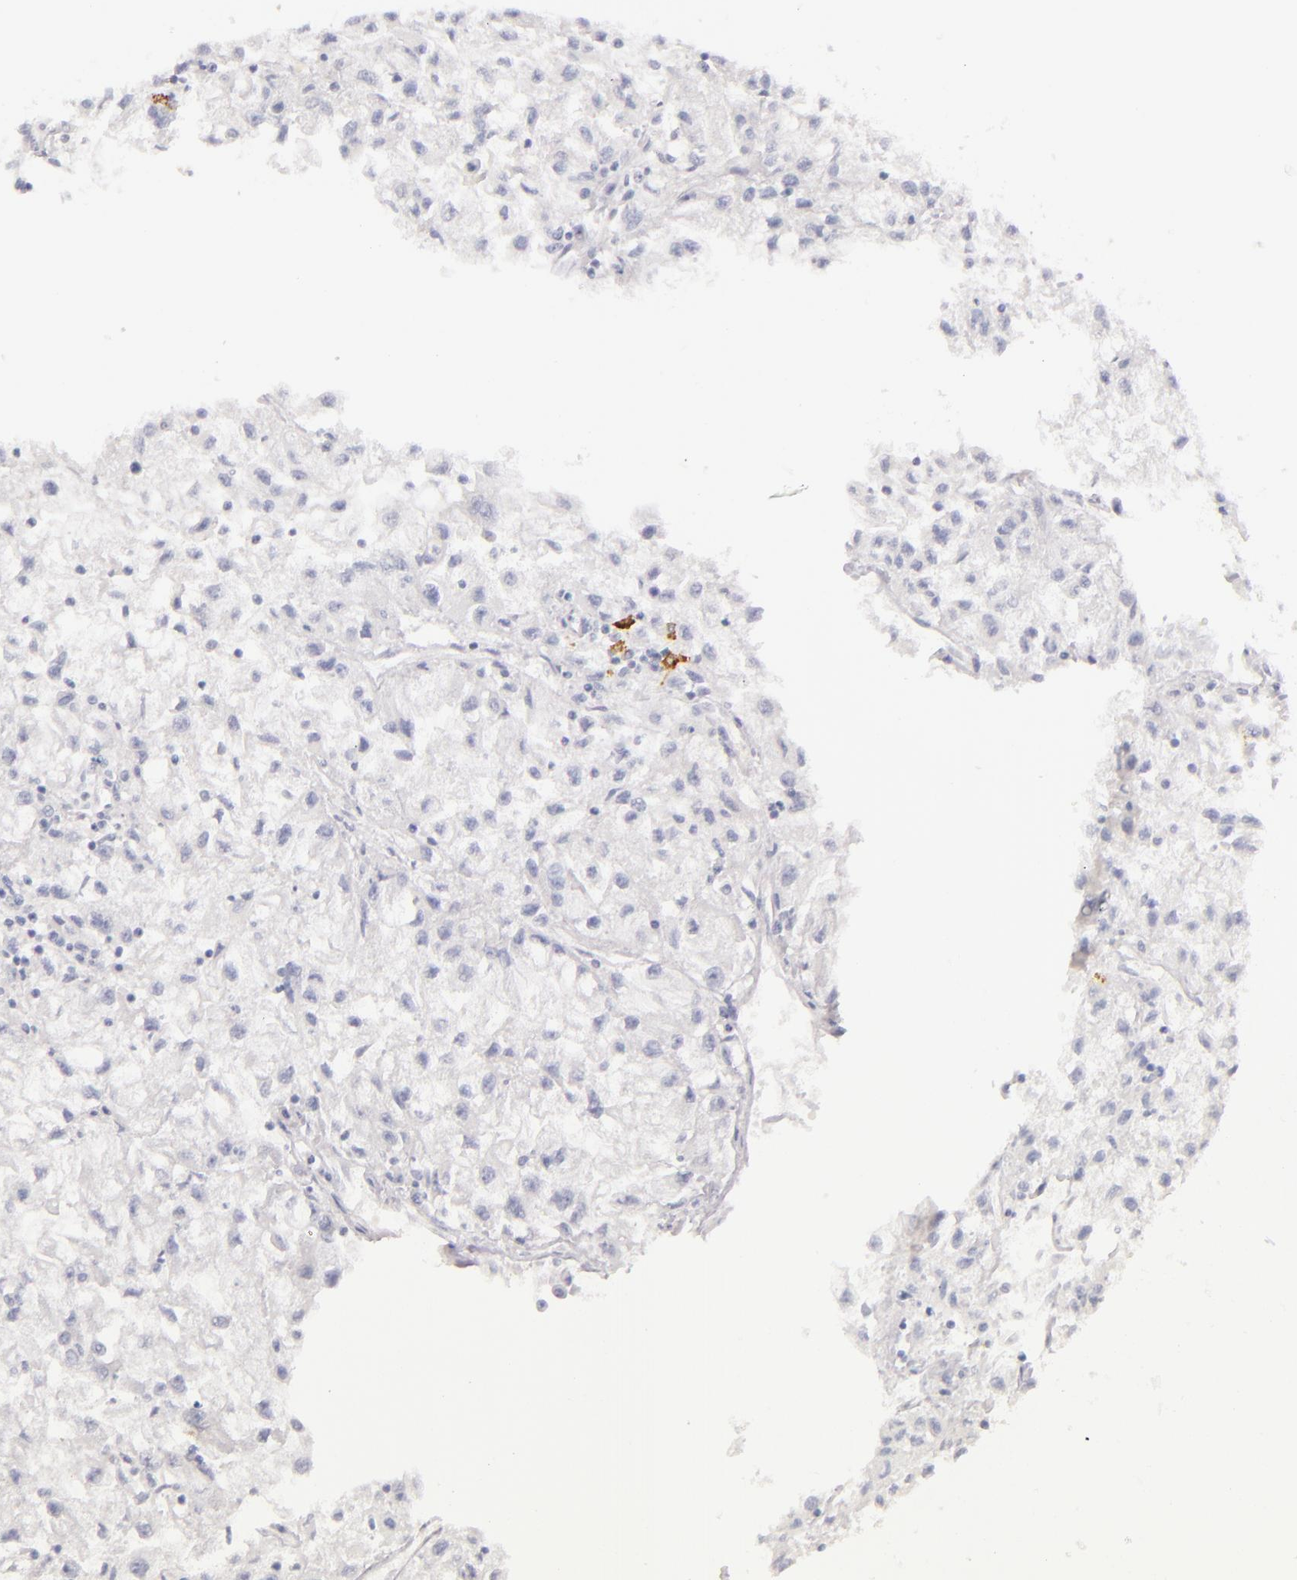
{"staining": {"intensity": "negative", "quantity": "none", "location": "none"}, "tissue": "renal cancer", "cell_type": "Tumor cells", "image_type": "cancer", "snomed": [{"axis": "morphology", "description": "Adenocarcinoma, NOS"}, {"axis": "topography", "description": "Kidney"}], "caption": "Renal cancer (adenocarcinoma) was stained to show a protein in brown. There is no significant staining in tumor cells.", "gene": "CD207", "patient": {"sex": "male", "age": 59}}